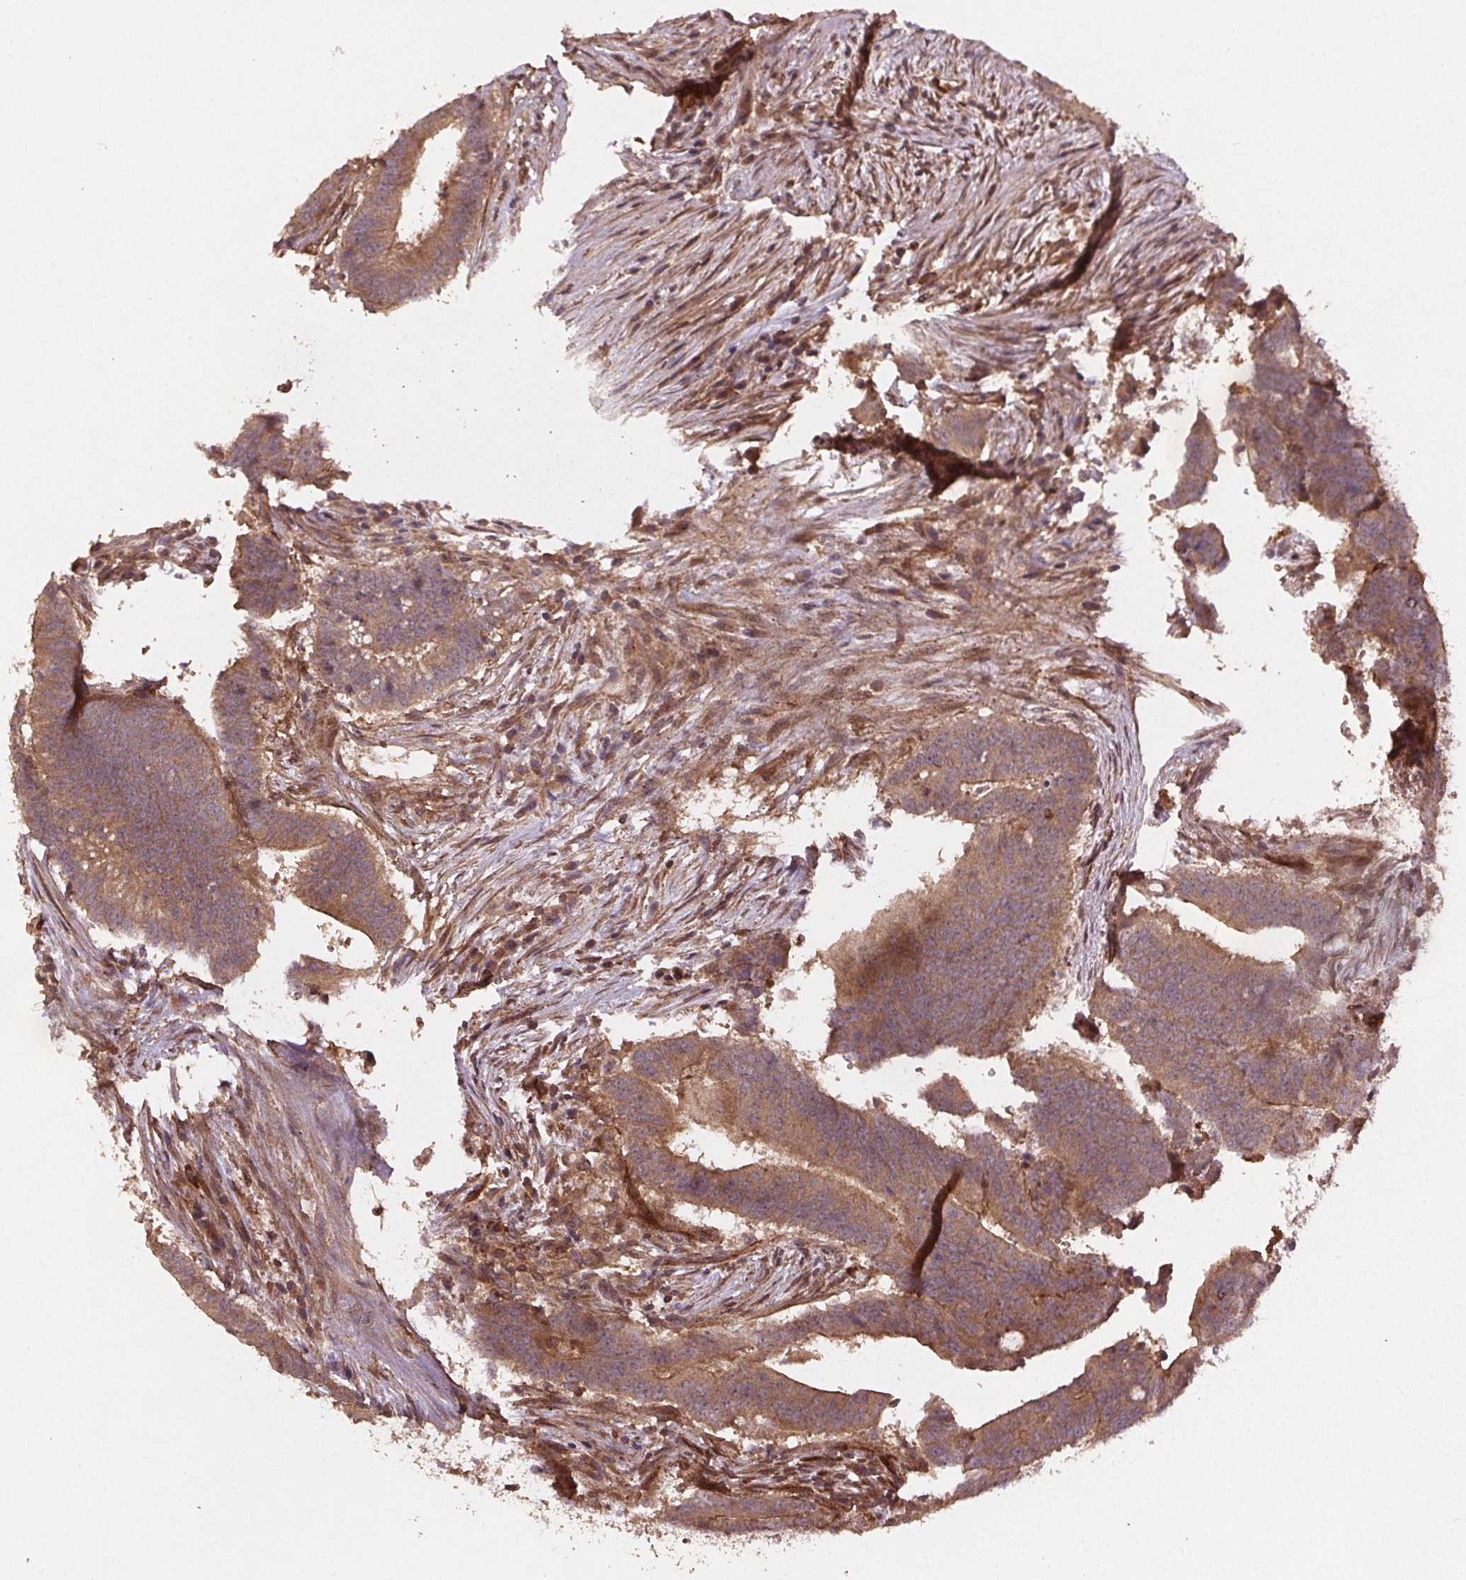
{"staining": {"intensity": "moderate", "quantity": ">75%", "location": "cytoplasmic/membranous"}, "tissue": "colorectal cancer", "cell_type": "Tumor cells", "image_type": "cancer", "snomed": [{"axis": "morphology", "description": "Adenocarcinoma, NOS"}, {"axis": "topography", "description": "Colon"}], "caption": "Immunohistochemistry photomicrograph of human adenocarcinoma (colorectal) stained for a protein (brown), which shows medium levels of moderate cytoplasmic/membranous positivity in about >75% of tumor cells.", "gene": "SEC14L2", "patient": {"sex": "female", "age": 43}}